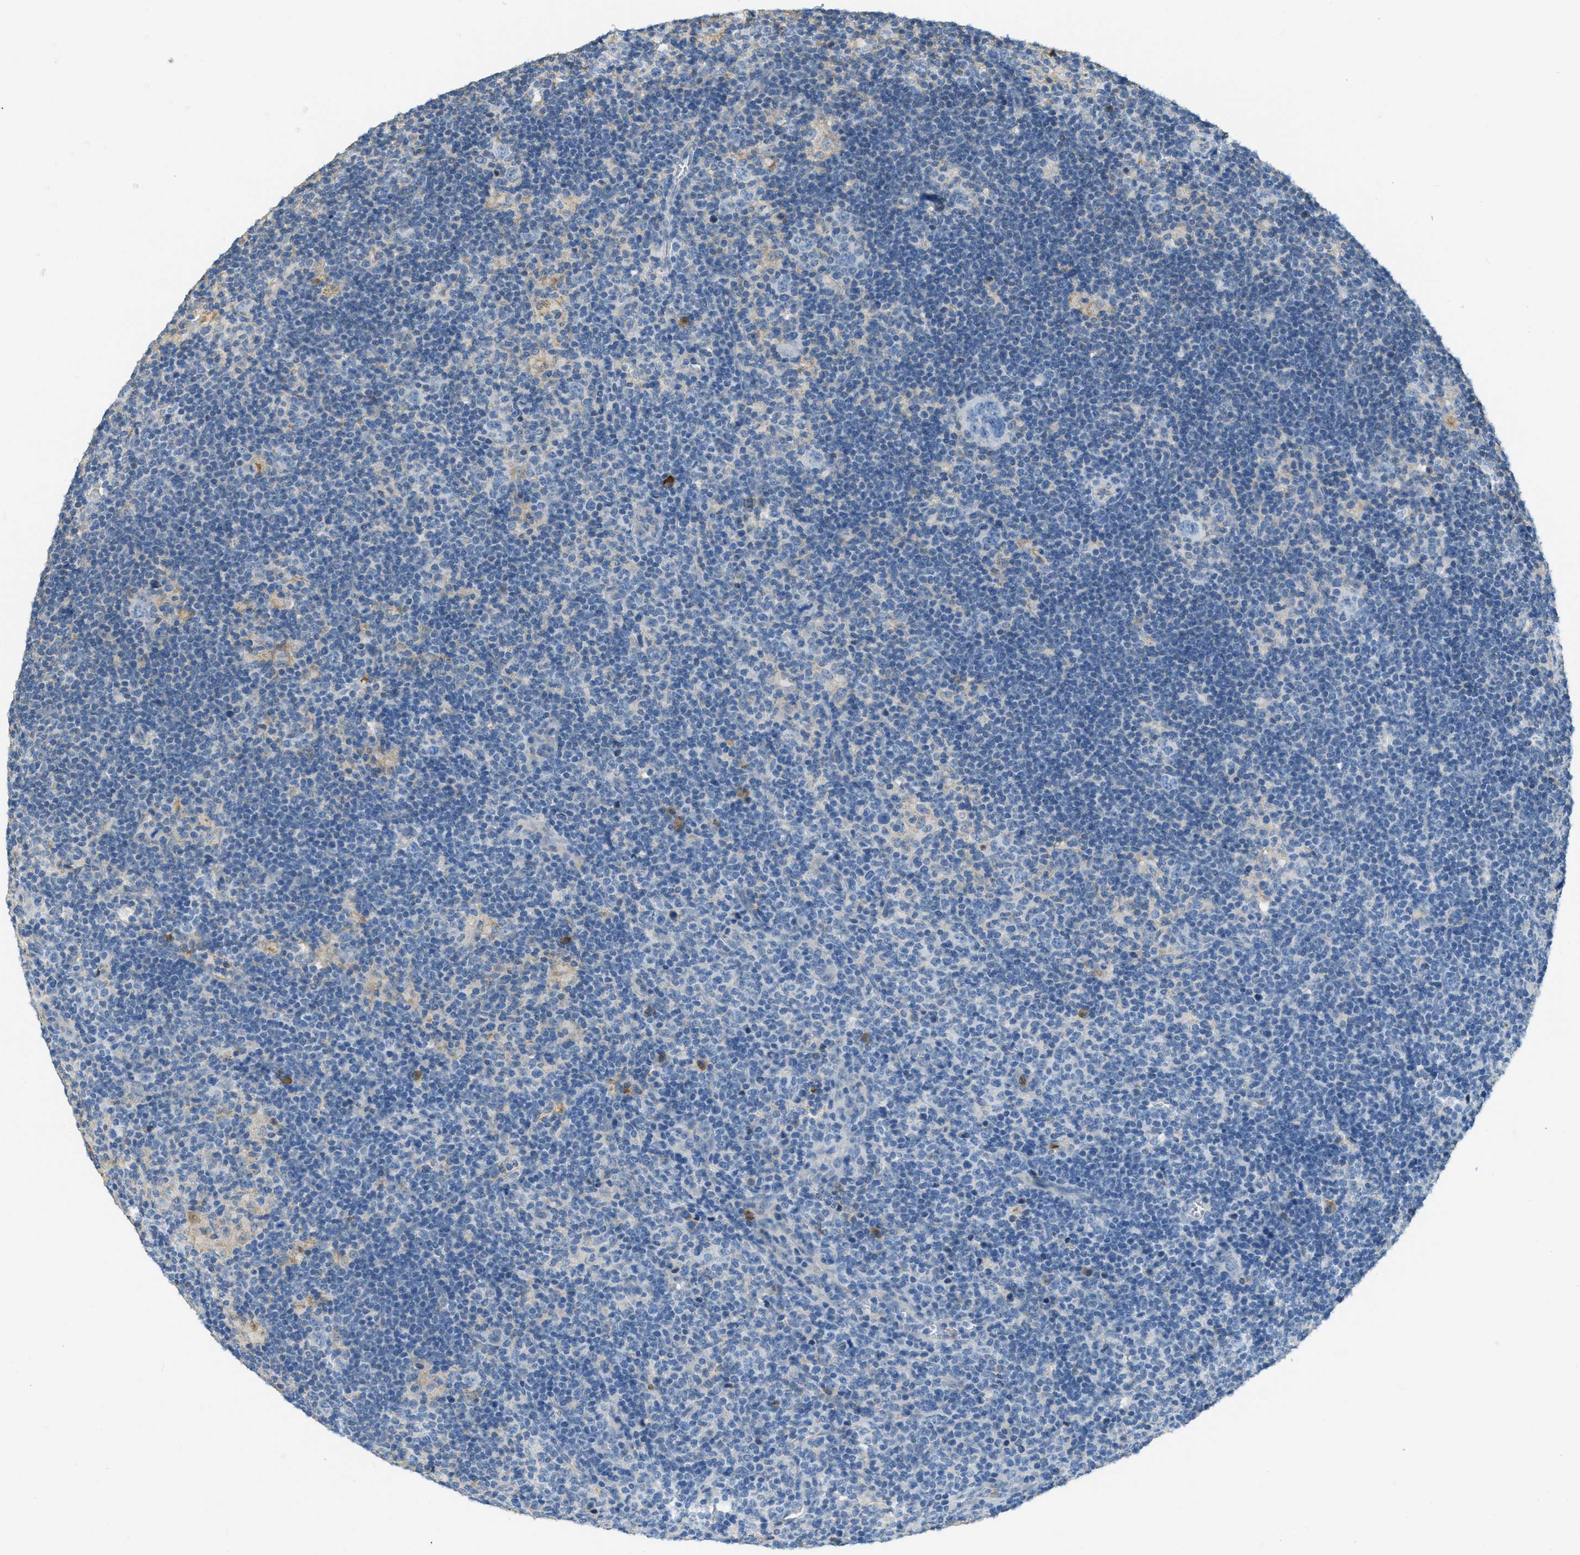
{"staining": {"intensity": "negative", "quantity": "none", "location": "none"}, "tissue": "lymphoma", "cell_type": "Tumor cells", "image_type": "cancer", "snomed": [{"axis": "morphology", "description": "Hodgkin's disease, NOS"}, {"axis": "topography", "description": "Lymph node"}], "caption": "DAB immunohistochemical staining of Hodgkin's disease reveals no significant positivity in tumor cells.", "gene": "PRTN3", "patient": {"sex": "female", "age": 57}}